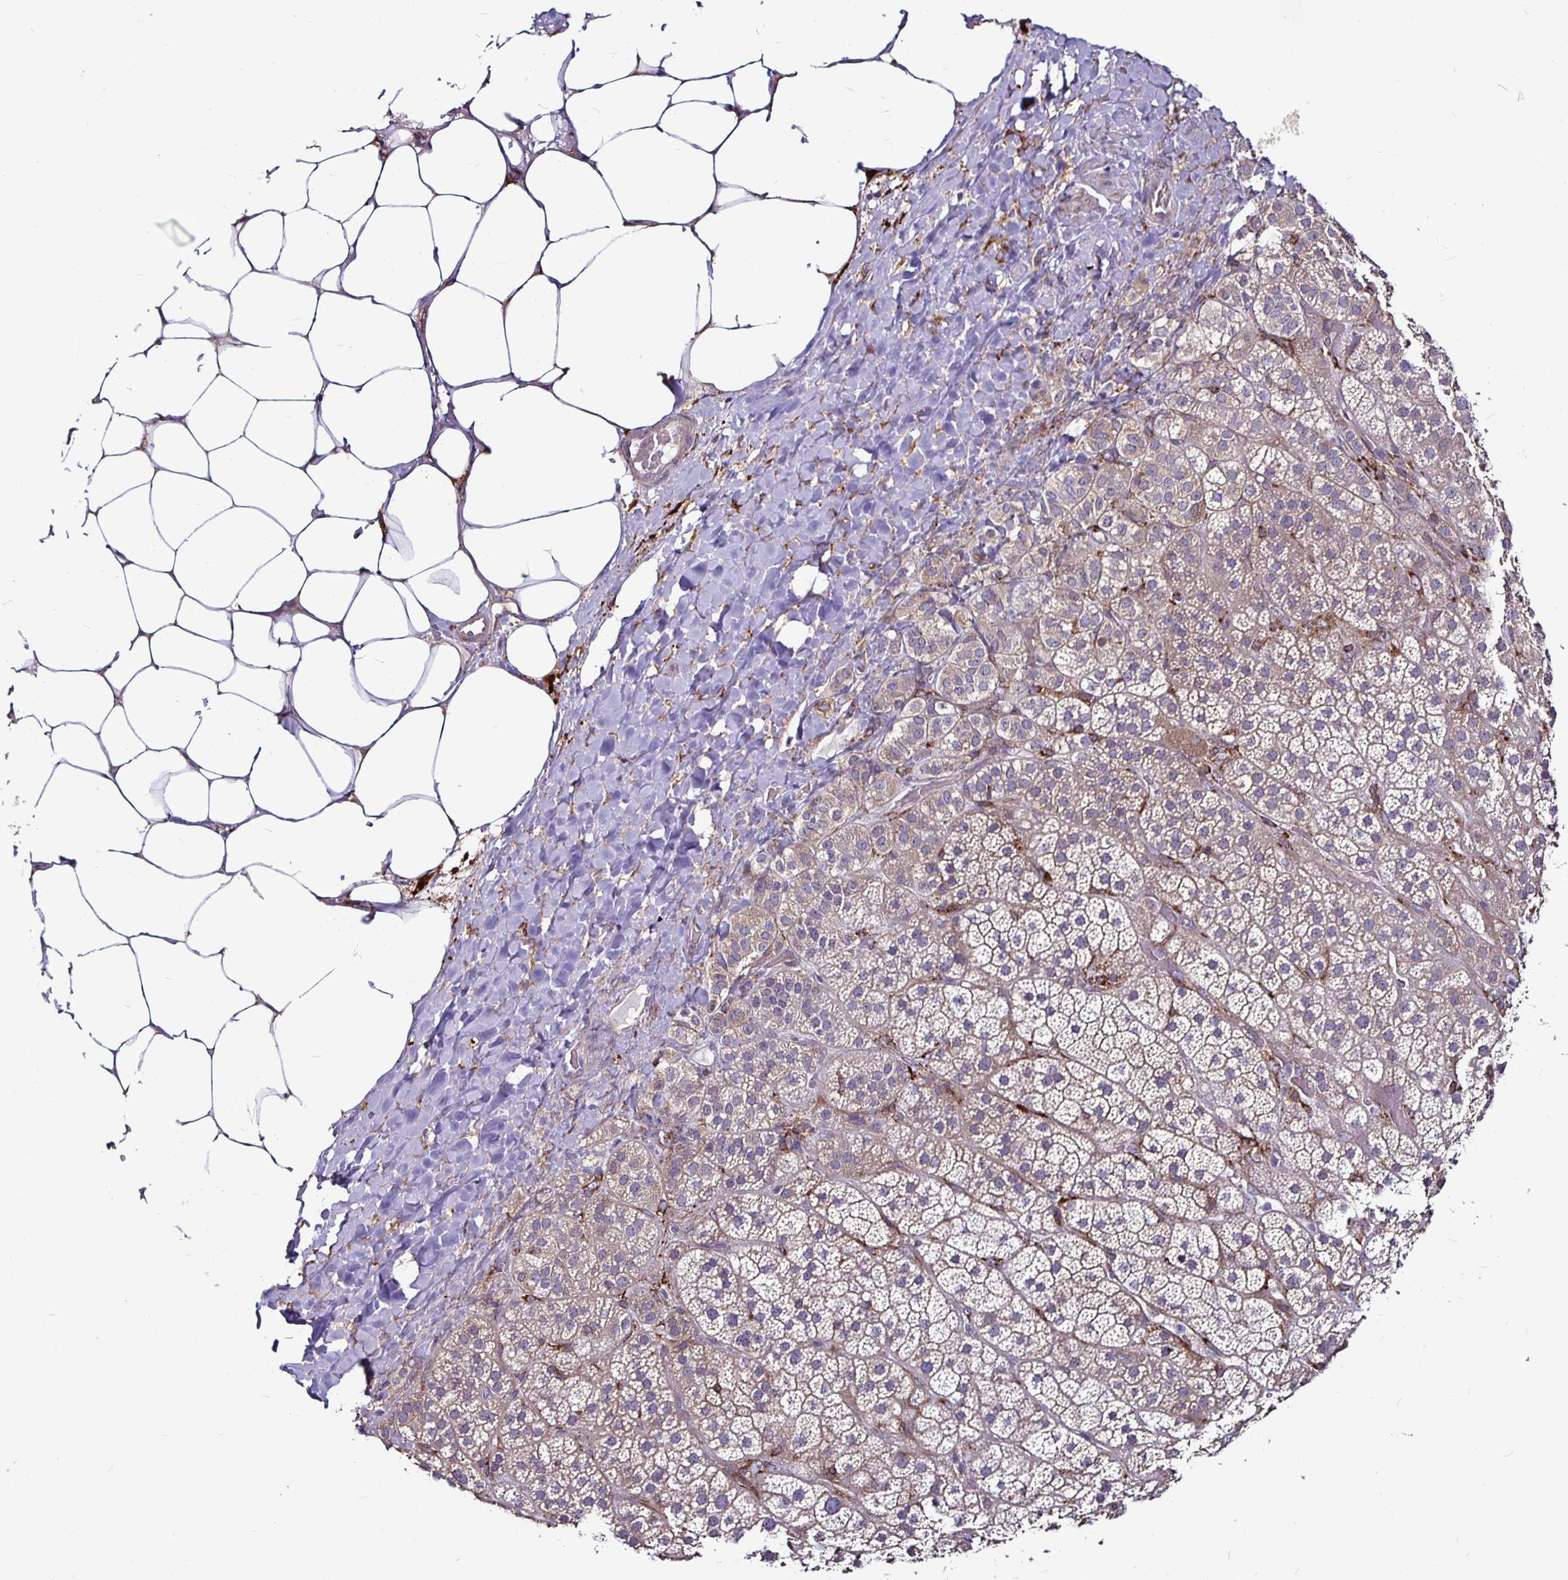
{"staining": {"intensity": "moderate", "quantity": "25%-75%", "location": "cytoplasmic/membranous"}, "tissue": "adrenal gland", "cell_type": "Glandular cells", "image_type": "normal", "snomed": [{"axis": "morphology", "description": "Normal tissue, NOS"}, {"axis": "topography", "description": "Adrenal gland"}], "caption": "Moderate cytoplasmic/membranous expression is identified in about 25%-75% of glandular cells in unremarkable adrenal gland.", "gene": "P4HA2", "patient": {"sex": "male", "age": 57}}